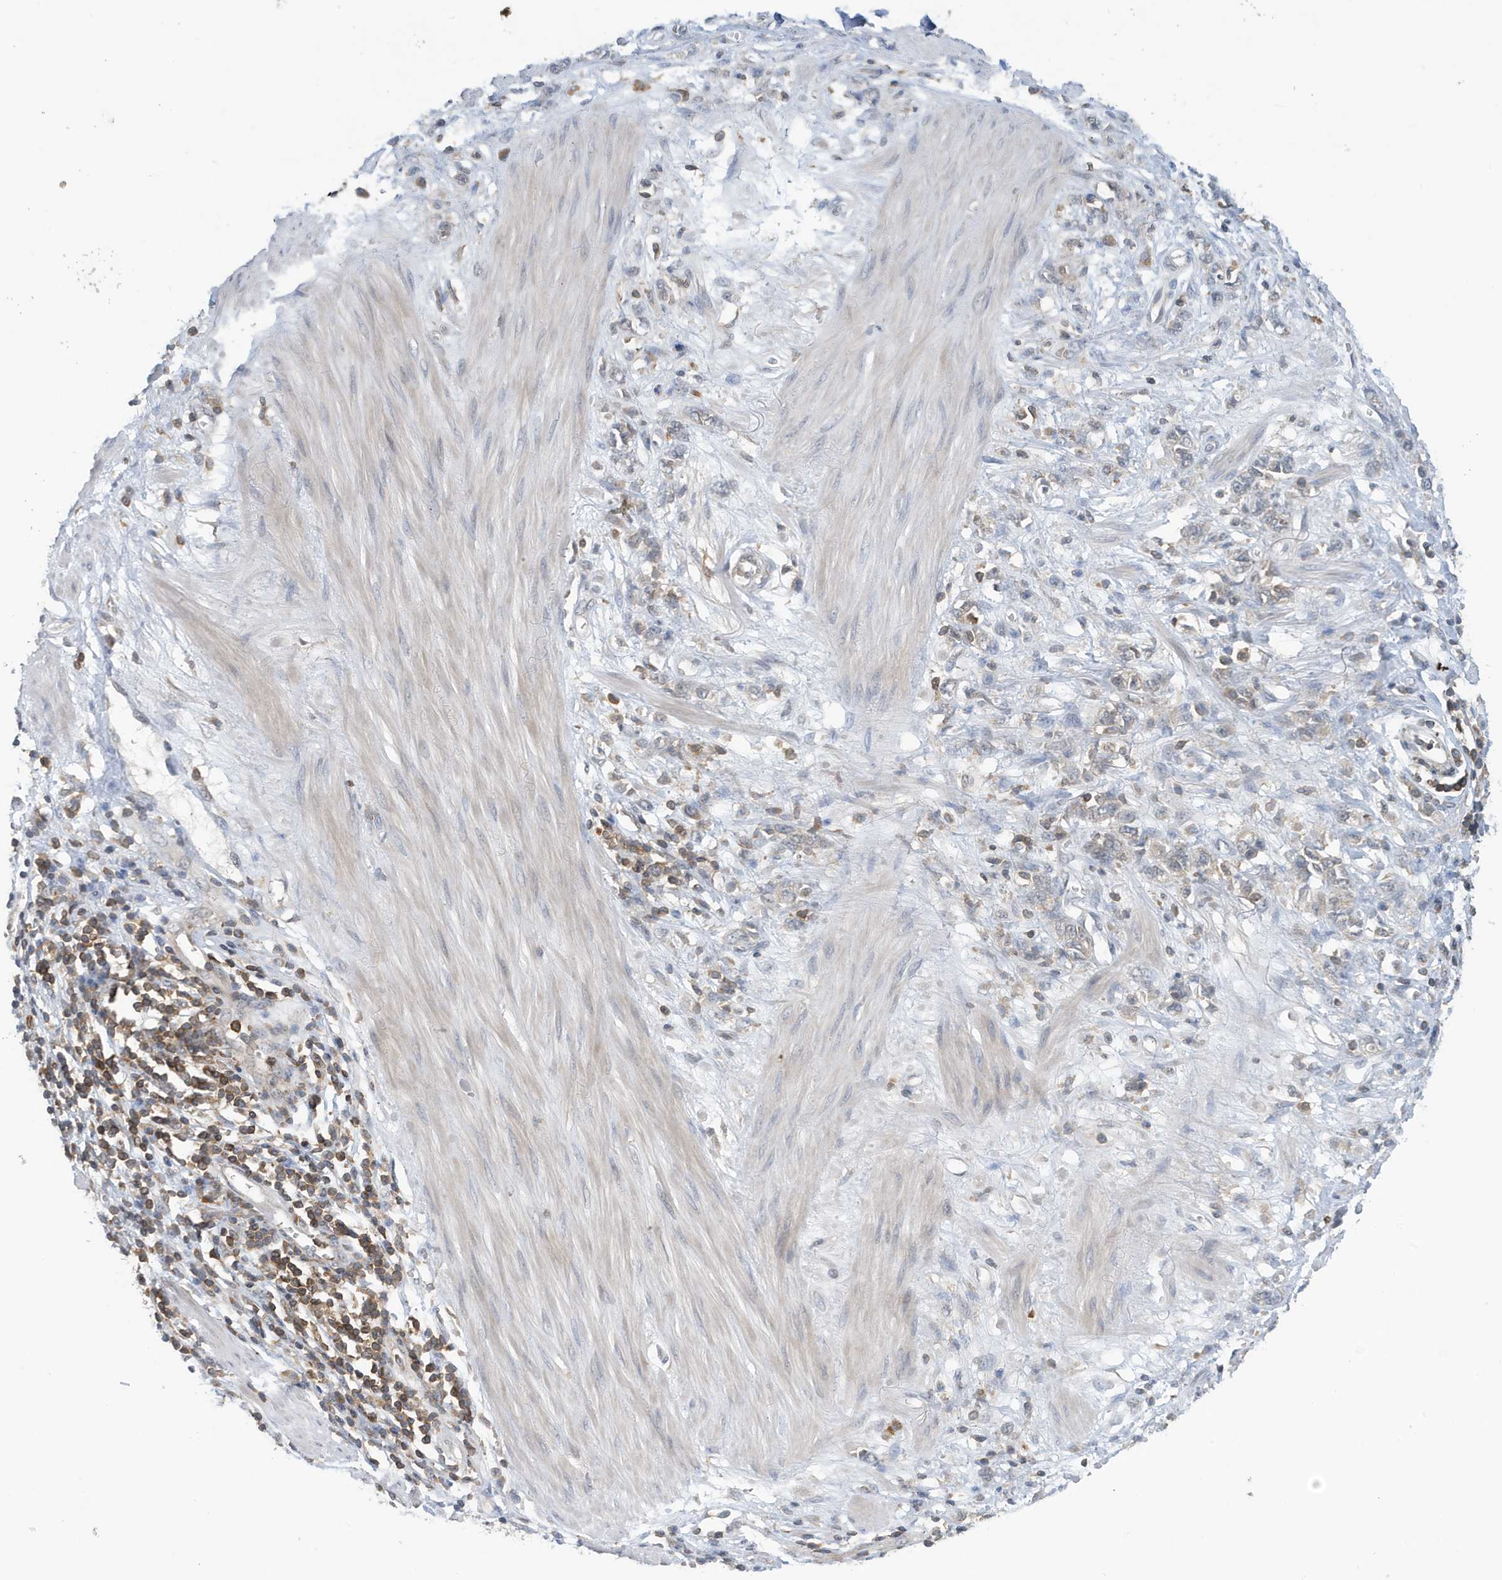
{"staining": {"intensity": "negative", "quantity": "none", "location": "none"}, "tissue": "stomach cancer", "cell_type": "Tumor cells", "image_type": "cancer", "snomed": [{"axis": "morphology", "description": "Adenocarcinoma, NOS"}, {"axis": "topography", "description": "Stomach"}], "caption": "Tumor cells show no significant protein staining in stomach adenocarcinoma.", "gene": "NSUN3", "patient": {"sex": "female", "age": 76}}